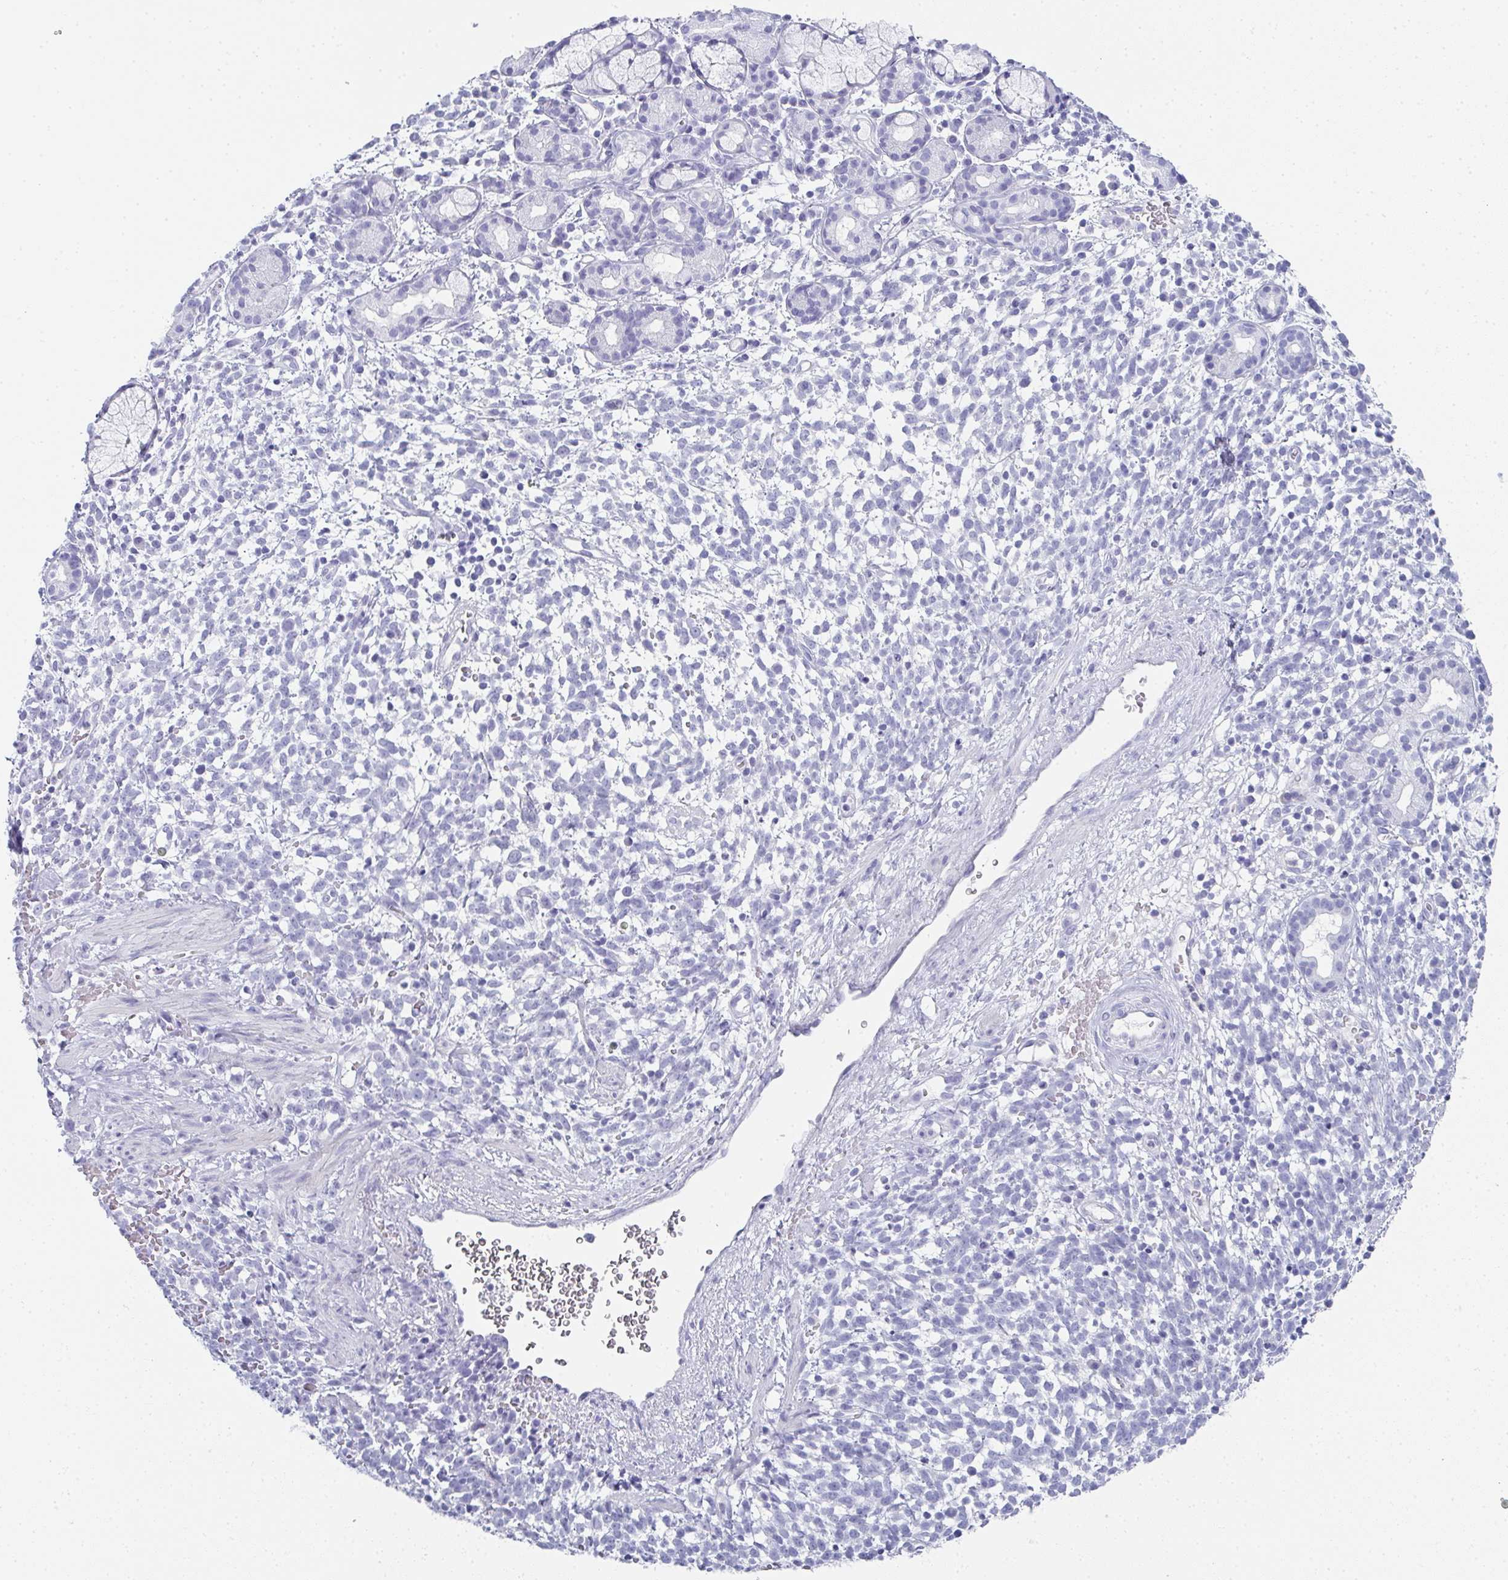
{"staining": {"intensity": "negative", "quantity": "none", "location": "none"}, "tissue": "melanoma", "cell_type": "Tumor cells", "image_type": "cancer", "snomed": [{"axis": "morphology", "description": "Malignant melanoma, NOS"}, {"axis": "topography", "description": "Skin"}], "caption": "This is a photomicrograph of immunohistochemistry (IHC) staining of malignant melanoma, which shows no staining in tumor cells.", "gene": "SYCP1", "patient": {"sex": "female", "age": 70}}